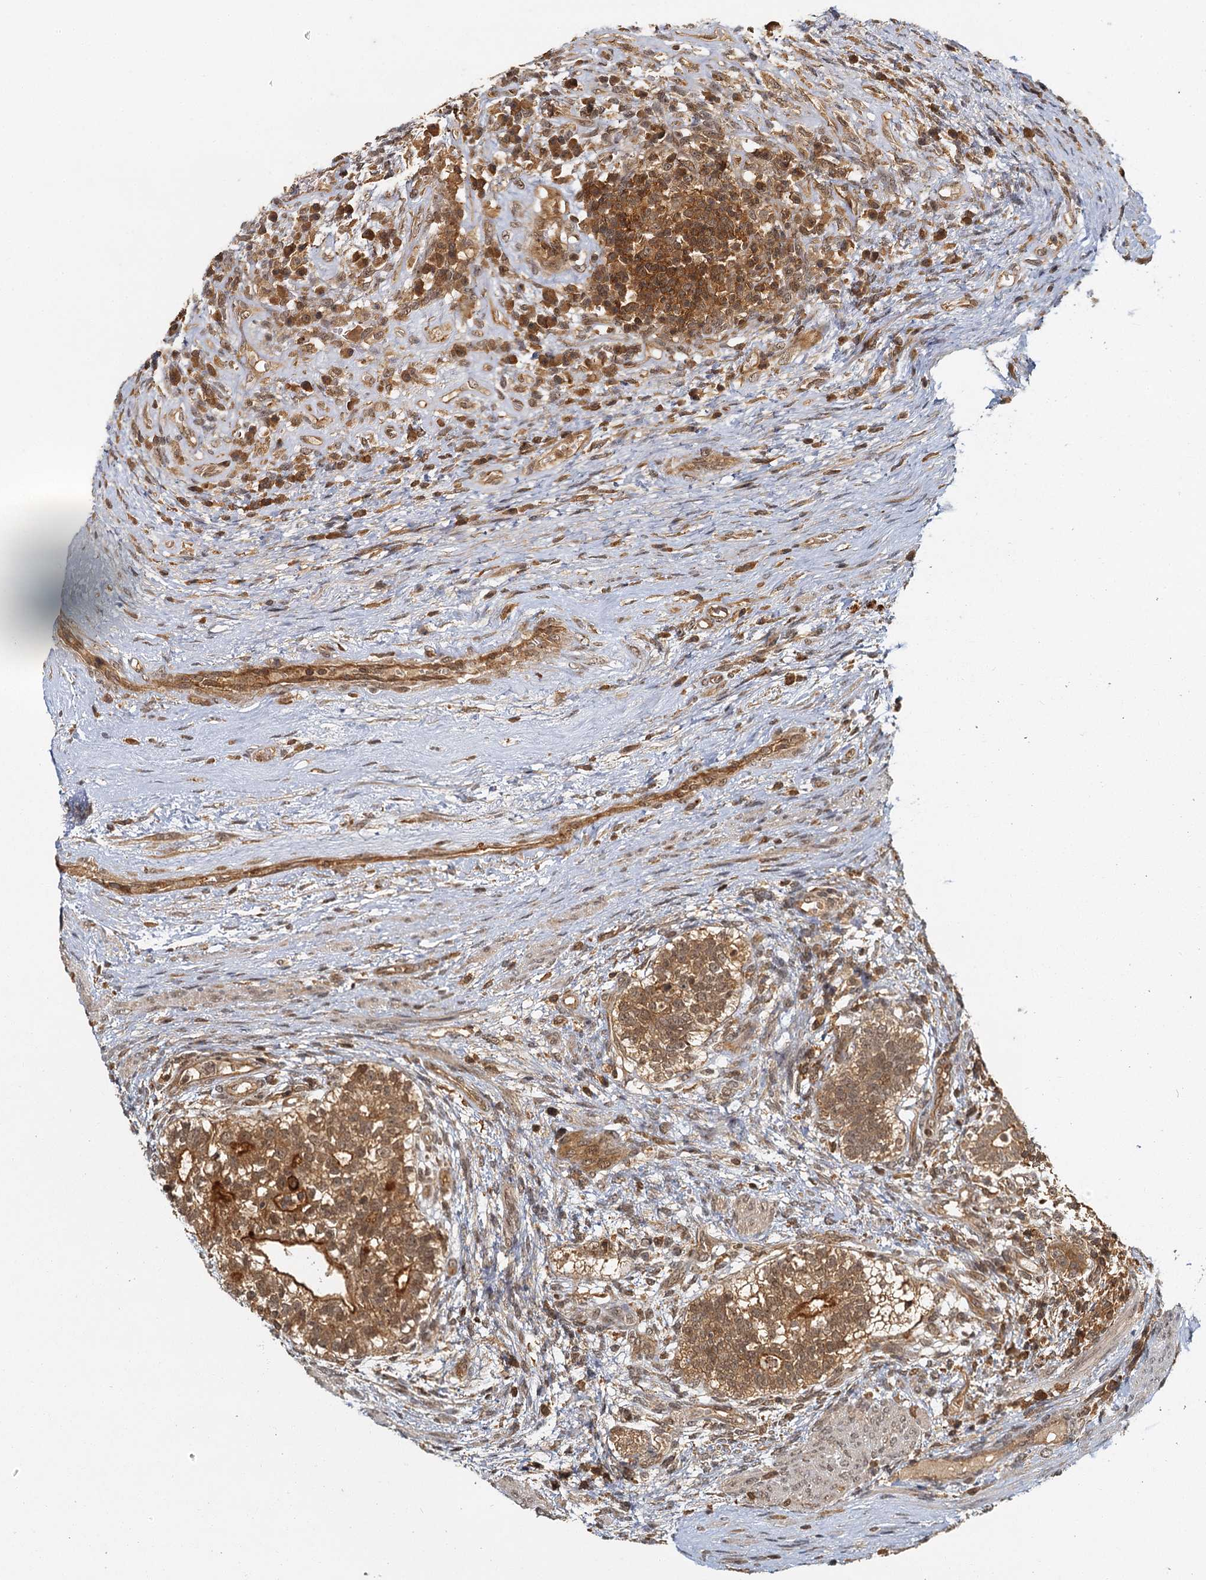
{"staining": {"intensity": "moderate", "quantity": ">75%", "location": "cytoplasmic/membranous,nuclear"}, "tissue": "testis cancer", "cell_type": "Tumor cells", "image_type": "cancer", "snomed": [{"axis": "morphology", "description": "Carcinoma, Embryonal, NOS"}, {"axis": "topography", "description": "Testis"}], "caption": "DAB (3,3'-diaminobenzidine) immunohistochemical staining of testis embryonal carcinoma shows moderate cytoplasmic/membranous and nuclear protein positivity in approximately >75% of tumor cells.", "gene": "ZNF549", "patient": {"sex": "male", "age": 26}}